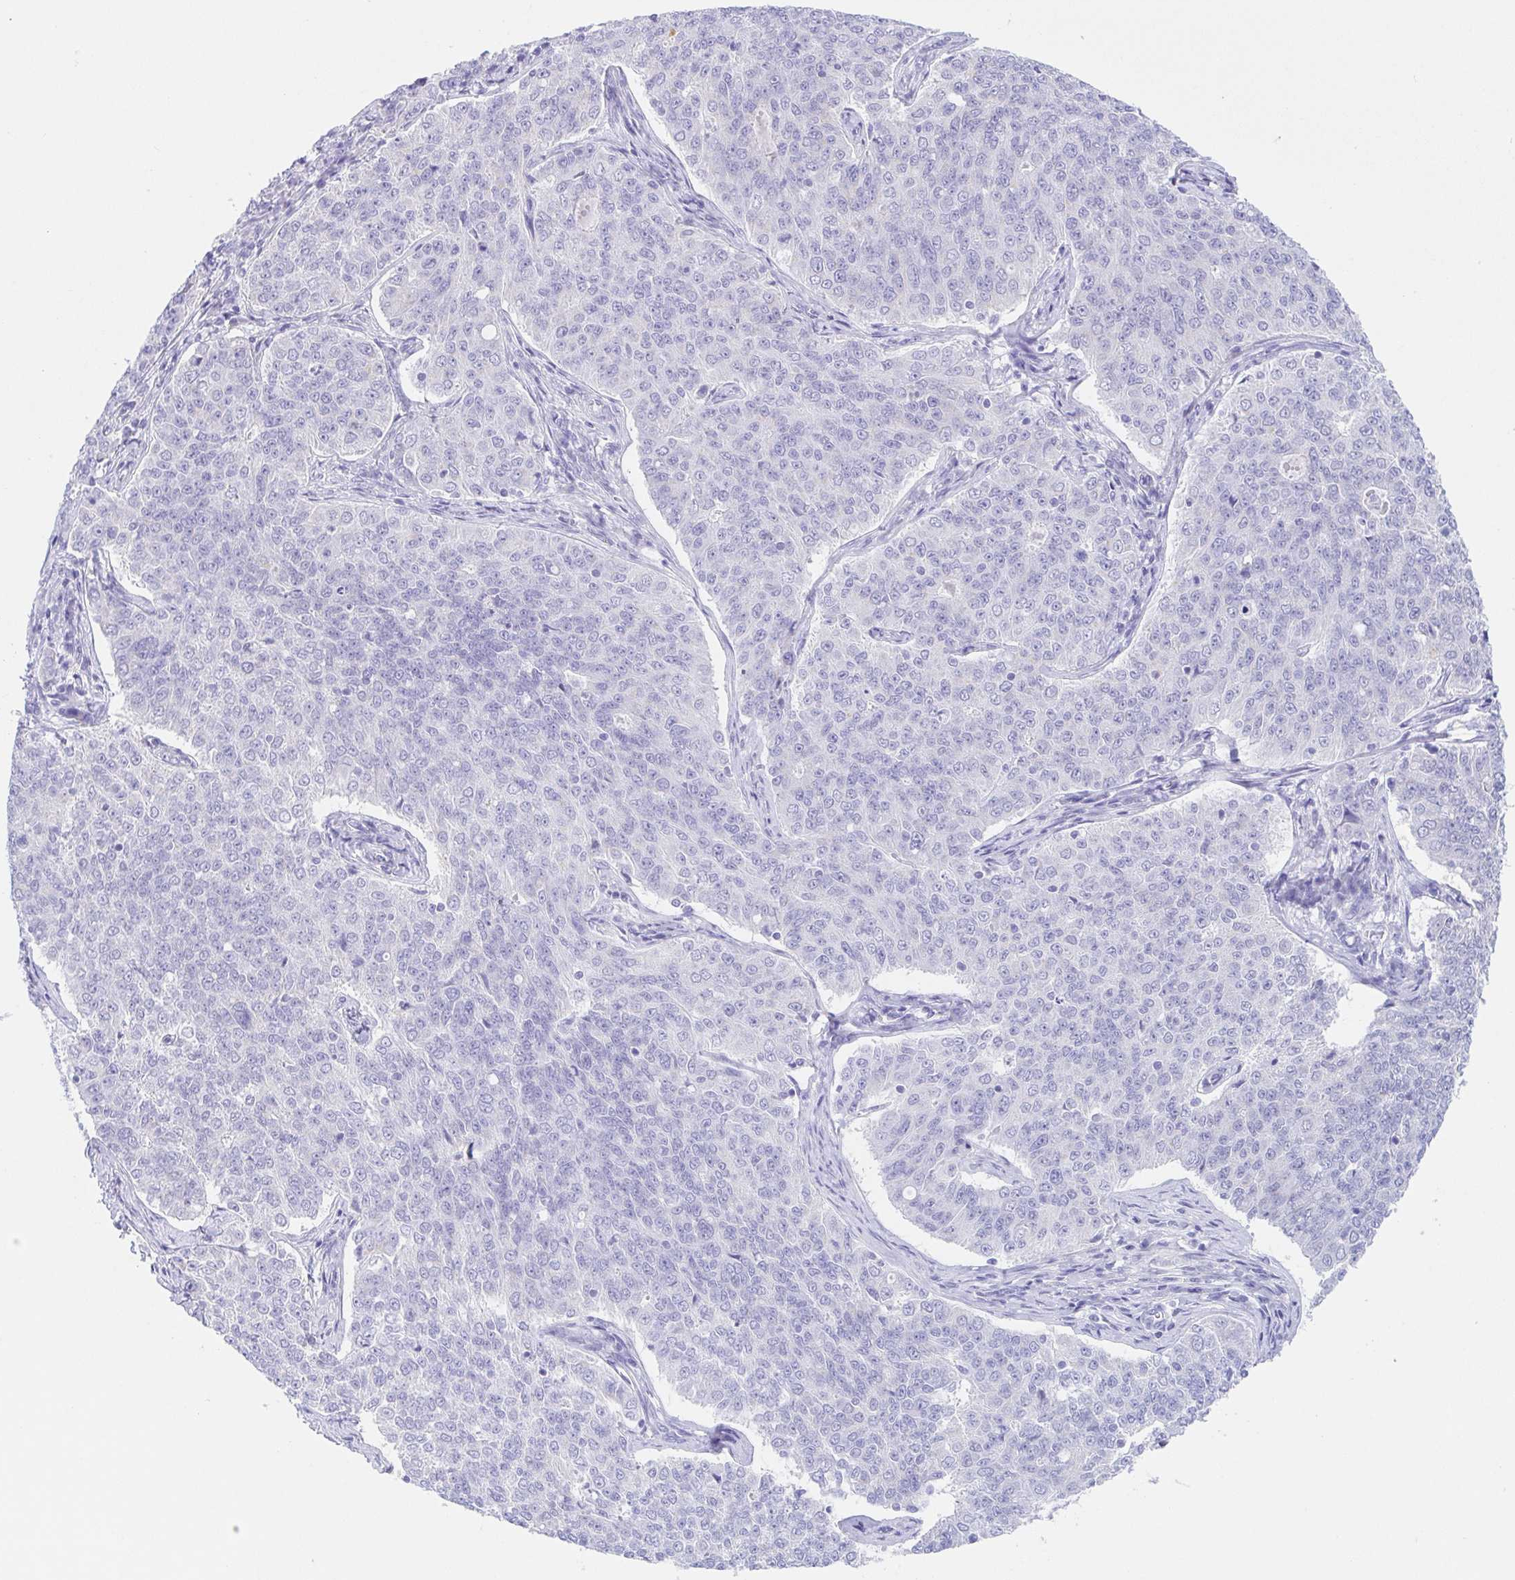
{"staining": {"intensity": "negative", "quantity": "none", "location": "none"}, "tissue": "endometrial cancer", "cell_type": "Tumor cells", "image_type": "cancer", "snomed": [{"axis": "morphology", "description": "Adenocarcinoma, NOS"}, {"axis": "topography", "description": "Endometrium"}], "caption": "This image is of endometrial cancer (adenocarcinoma) stained with IHC to label a protein in brown with the nuclei are counter-stained blue. There is no staining in tumor cells.", "gene": "SCG3", "patient": {"sex": "female", "age": 43}}